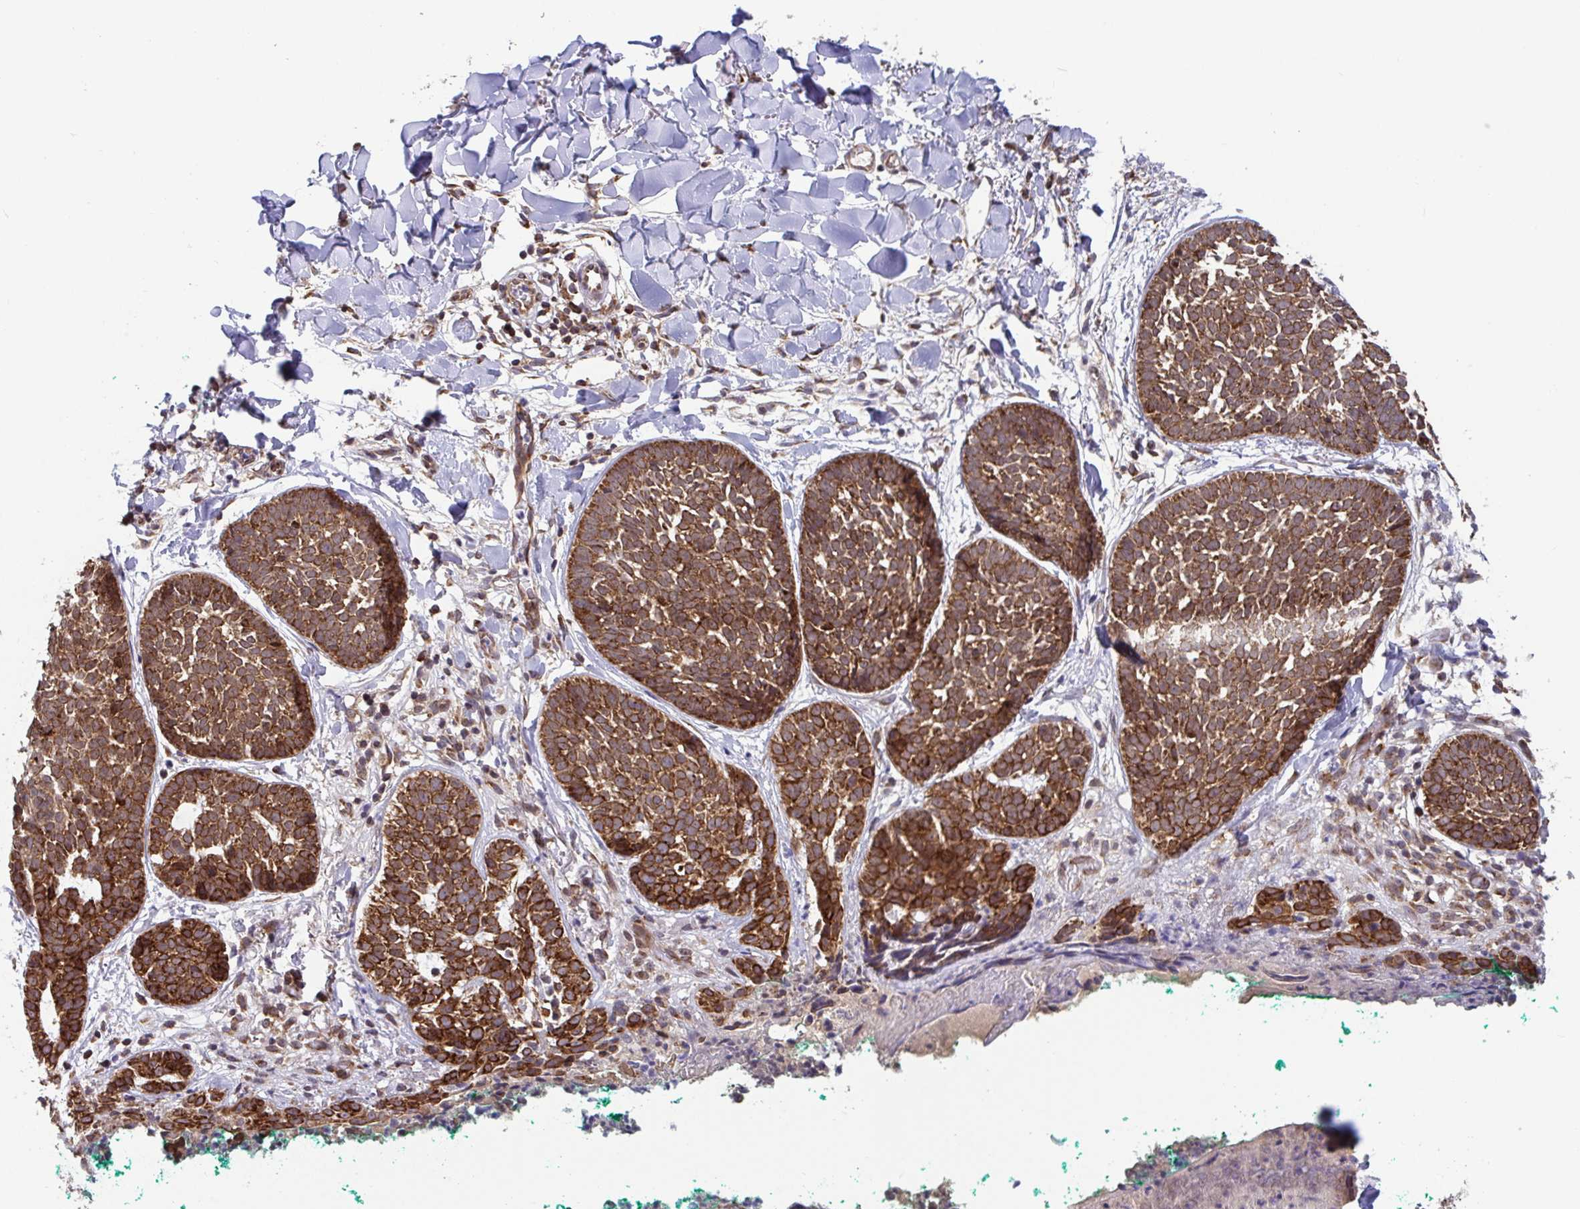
{"staining": {"intensity": "strong", "quantity": ">75%", "location": "cytoplasmic/membranous"}, "tissue": "skin cancer", "cell_type": "Tumor cells", "image_type": "cancer", "snomed": [{"axis": "morphology", "description": "Basal cell carcinoma"}, {"axis": "topography", "description": "Skin"}, {"axis": "topography", "description": "Skin of neck"}, {"axis": "topography", "description": "Skin of shoulder"}, {"axis": "topography", "description": "Skin of back"}], "caption": "High-magnification brightfield microscopy of skin cancer (basal cell carcinoma) stained with DAB (brown) and counterstained with hematoxylin (blue). tumor cells exhibit strong cytoplasmic/membranous expression is present in approximately>75% of cells.", "gene": "ATP5MJ", "patient": {"sex": "male", "age": 80}}